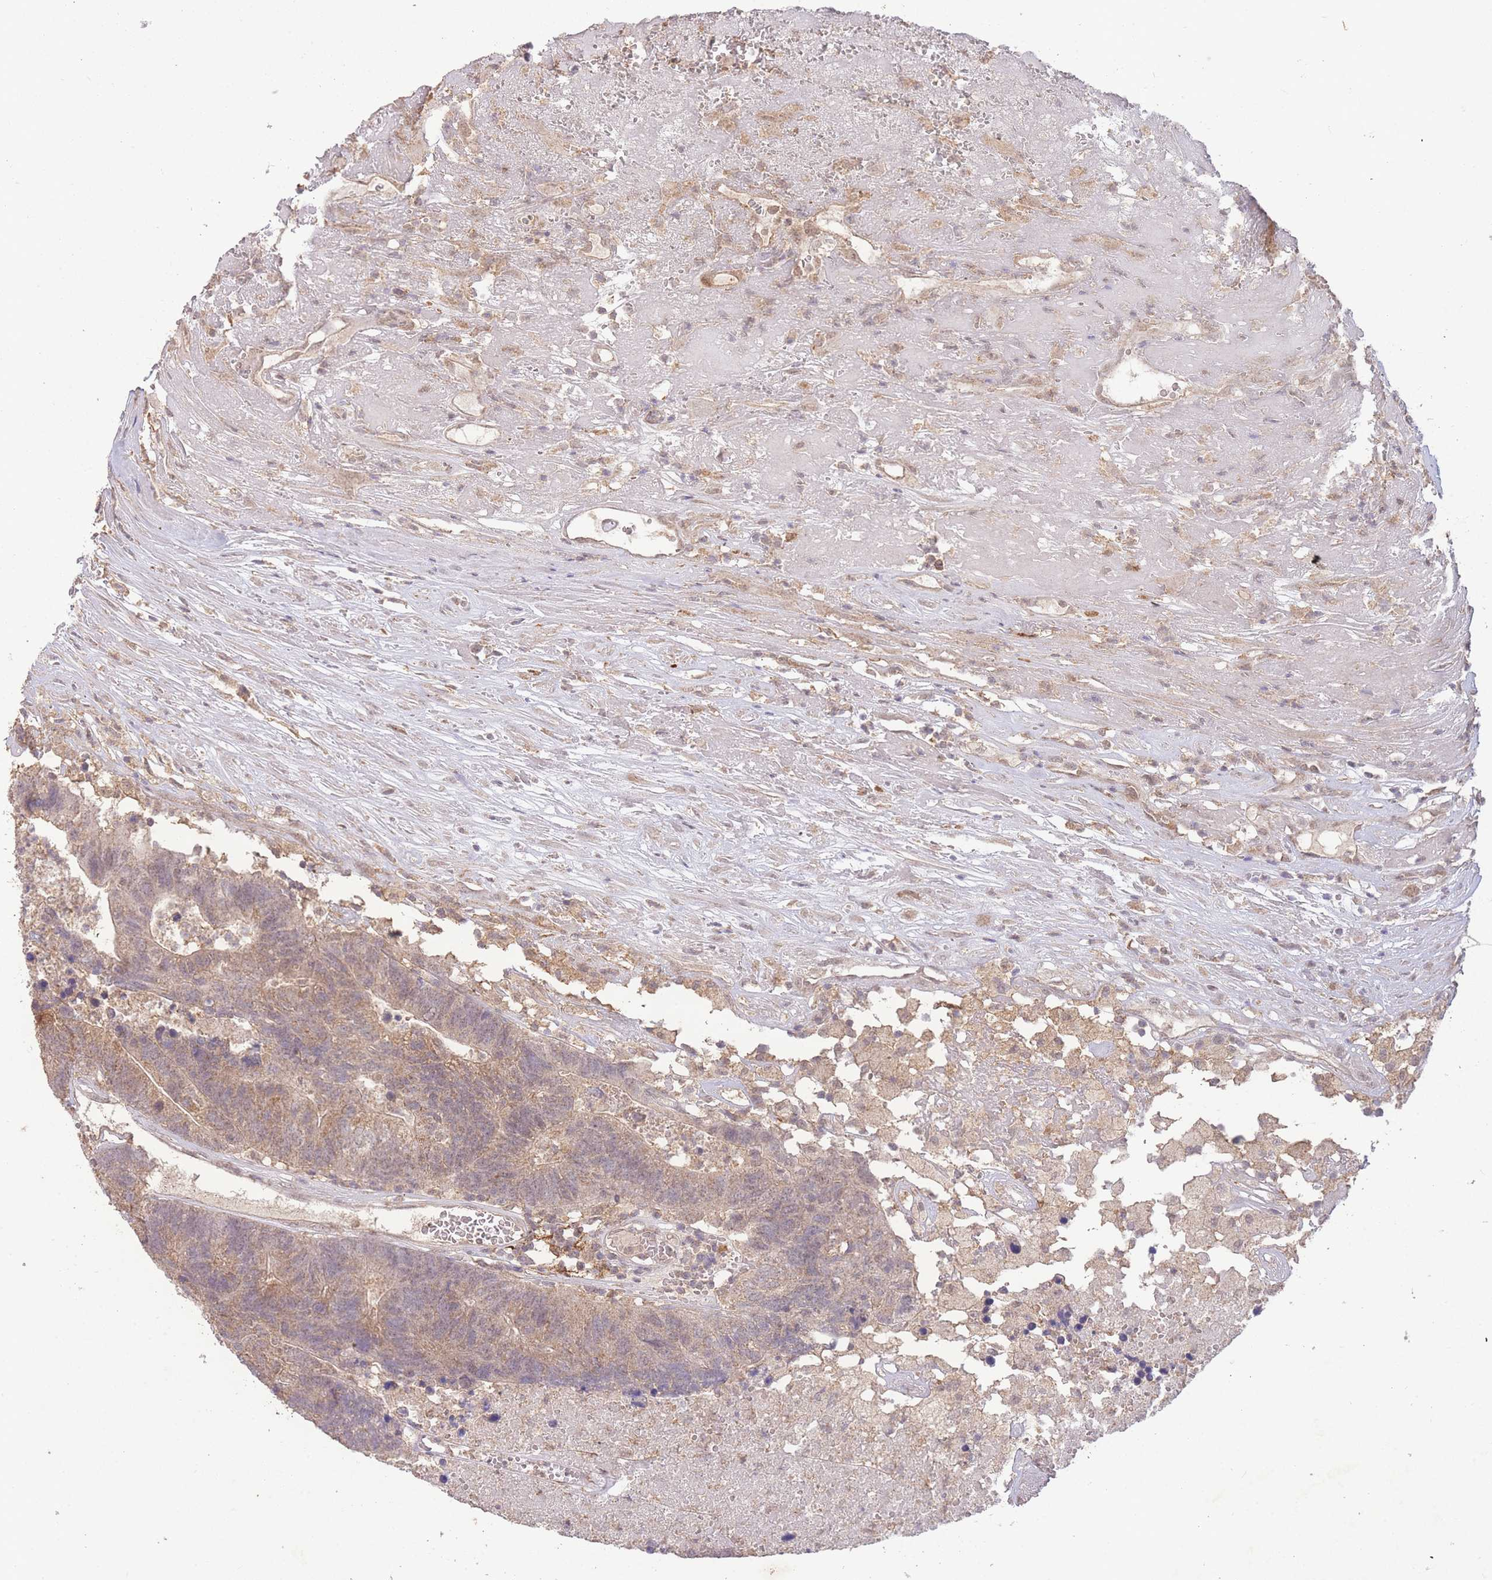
{"staining": {"intensity": "weak", "quantity": ">75%", "location": "cytoplasmic/membranous"}, "tissue": "colorectal cancer", "cell_type": "Tumor cells", "image_type": "cancer", "snomed": [{"axis": "morphology", "description": "Adenocarcinoma, NOS"}, {"axis": "topography", "description": "Colon"}], "caption": "An IHC histopathology image of neoplastic tissue is shown. Protein staining in brown highlights weak cytoplasmic/membranous positivity in adenocarcinoma (colorectal) within tumor cells. The staining was performed using DAB, with brown indicating positive protein expression. Nuclei are stained blue with hematoxylin.", "gene": "RNF144B", "patient": {"sex": "female", "age": 48}}